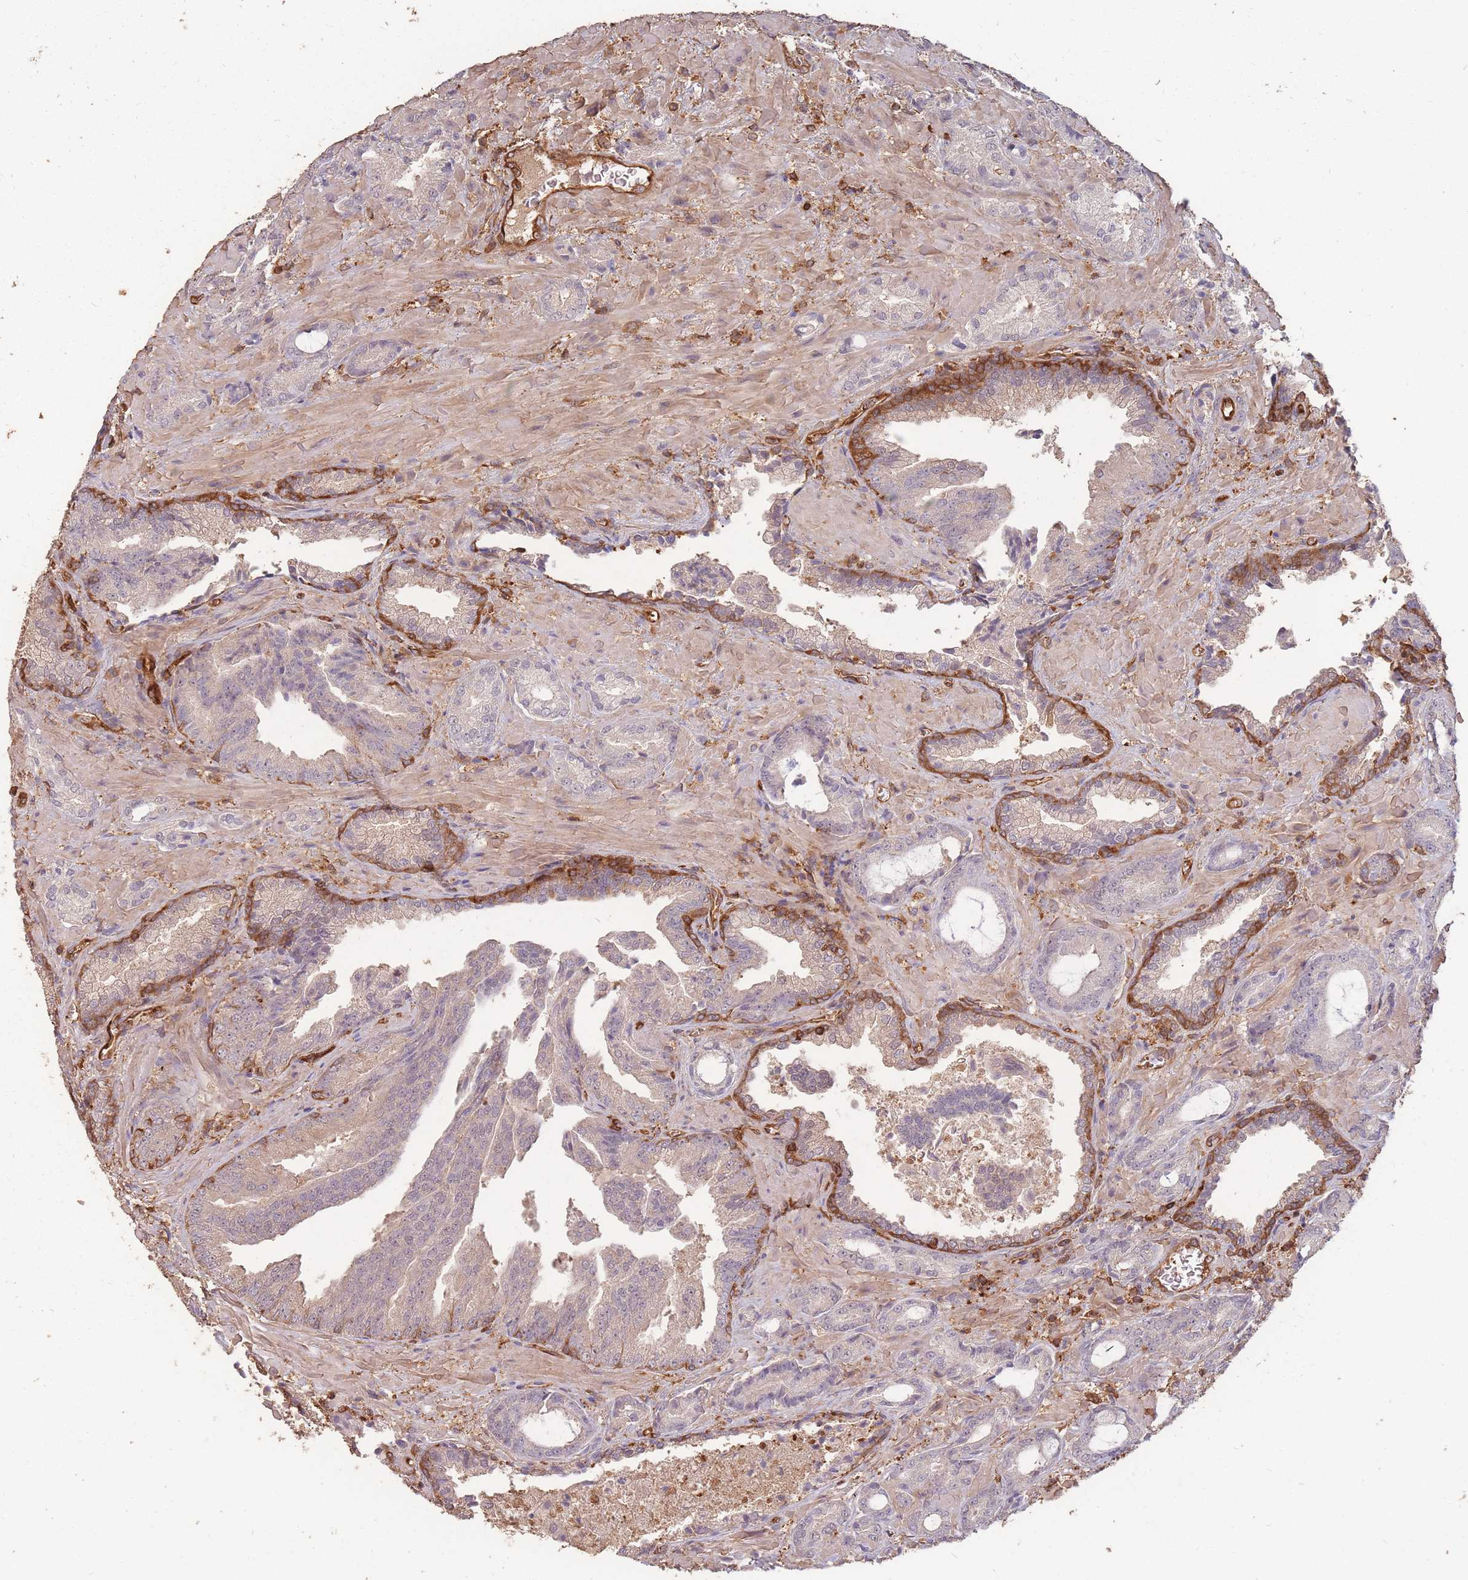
{"staining": {"intensity": "weak", "quantity": "<25%", "location": "cytoplasmic/membranous"}, "tissue": "prostate cancer", "cell_type": "Tumor cells", "image_type": "cancer", "snomed": [{"axis": "morphology", "description": "Adenocarcinoma, High grade"}, {"axis": "topography", "description": "Prostate"}], "caption": "A high-resolution photomicrograph shows IHC staining of high-grade adenocarcinoma (prostate), which reveals no significant expression in tumor cells.", "gene": "PLS3", "patient": {"sex": "male", "age": 68}}